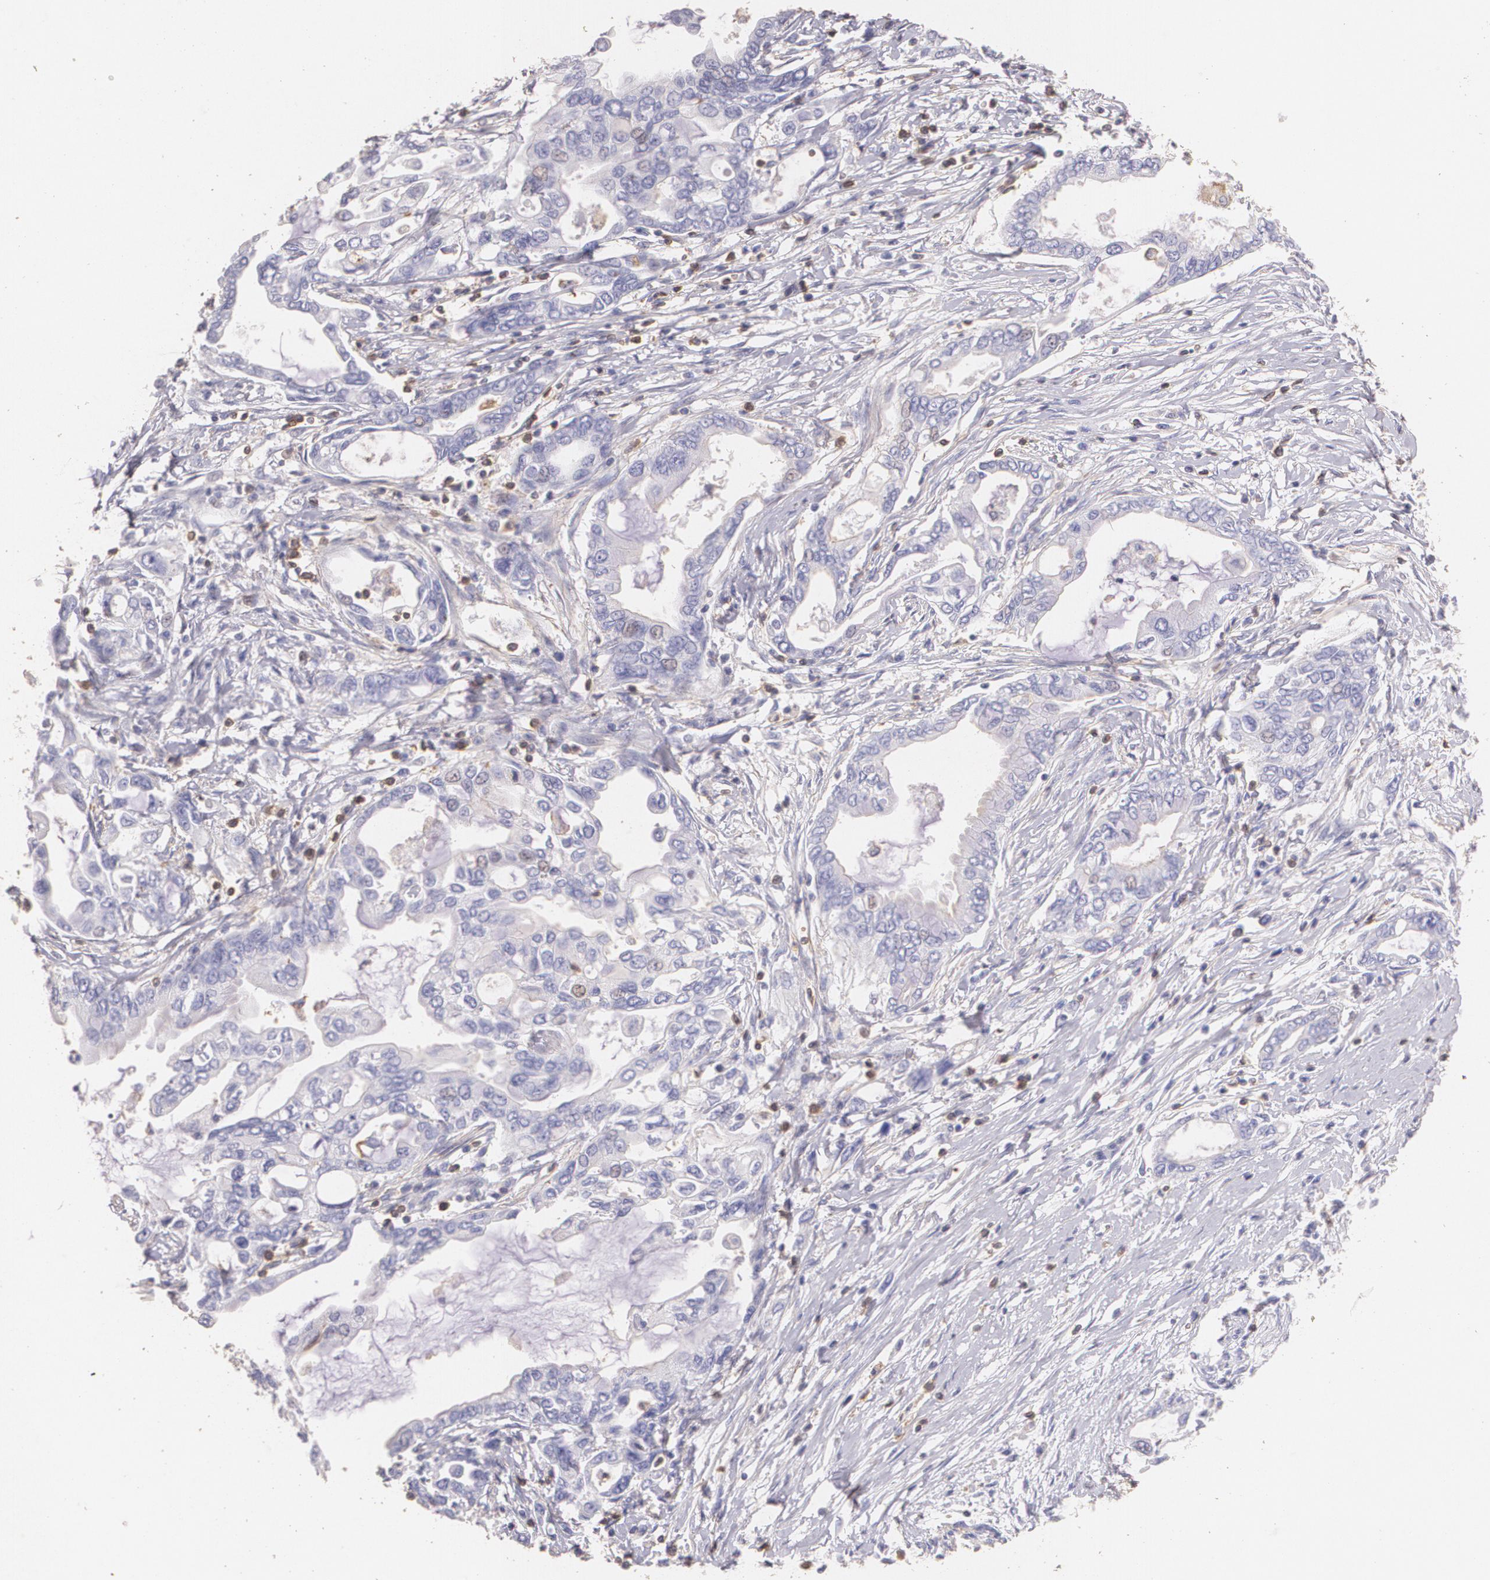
{"staining": {"intensity": "negative", "quantity": "none", "location": "none"}, "tissue": "pancreatic cancer", "cell_type": "Tumor cells", "image_type": "cancer", "snomed": [{"axis": "morphology", "description": "Adenocarcinoma, NOS"}, {"axis": "topography", "description": "Pancreas"}], "caption": "Protein analysis of pancreatic cancer shows no significant staining in tumor cells.", "gene": "TGFBR1", "patient": {"sex": "female", "age": 57}}